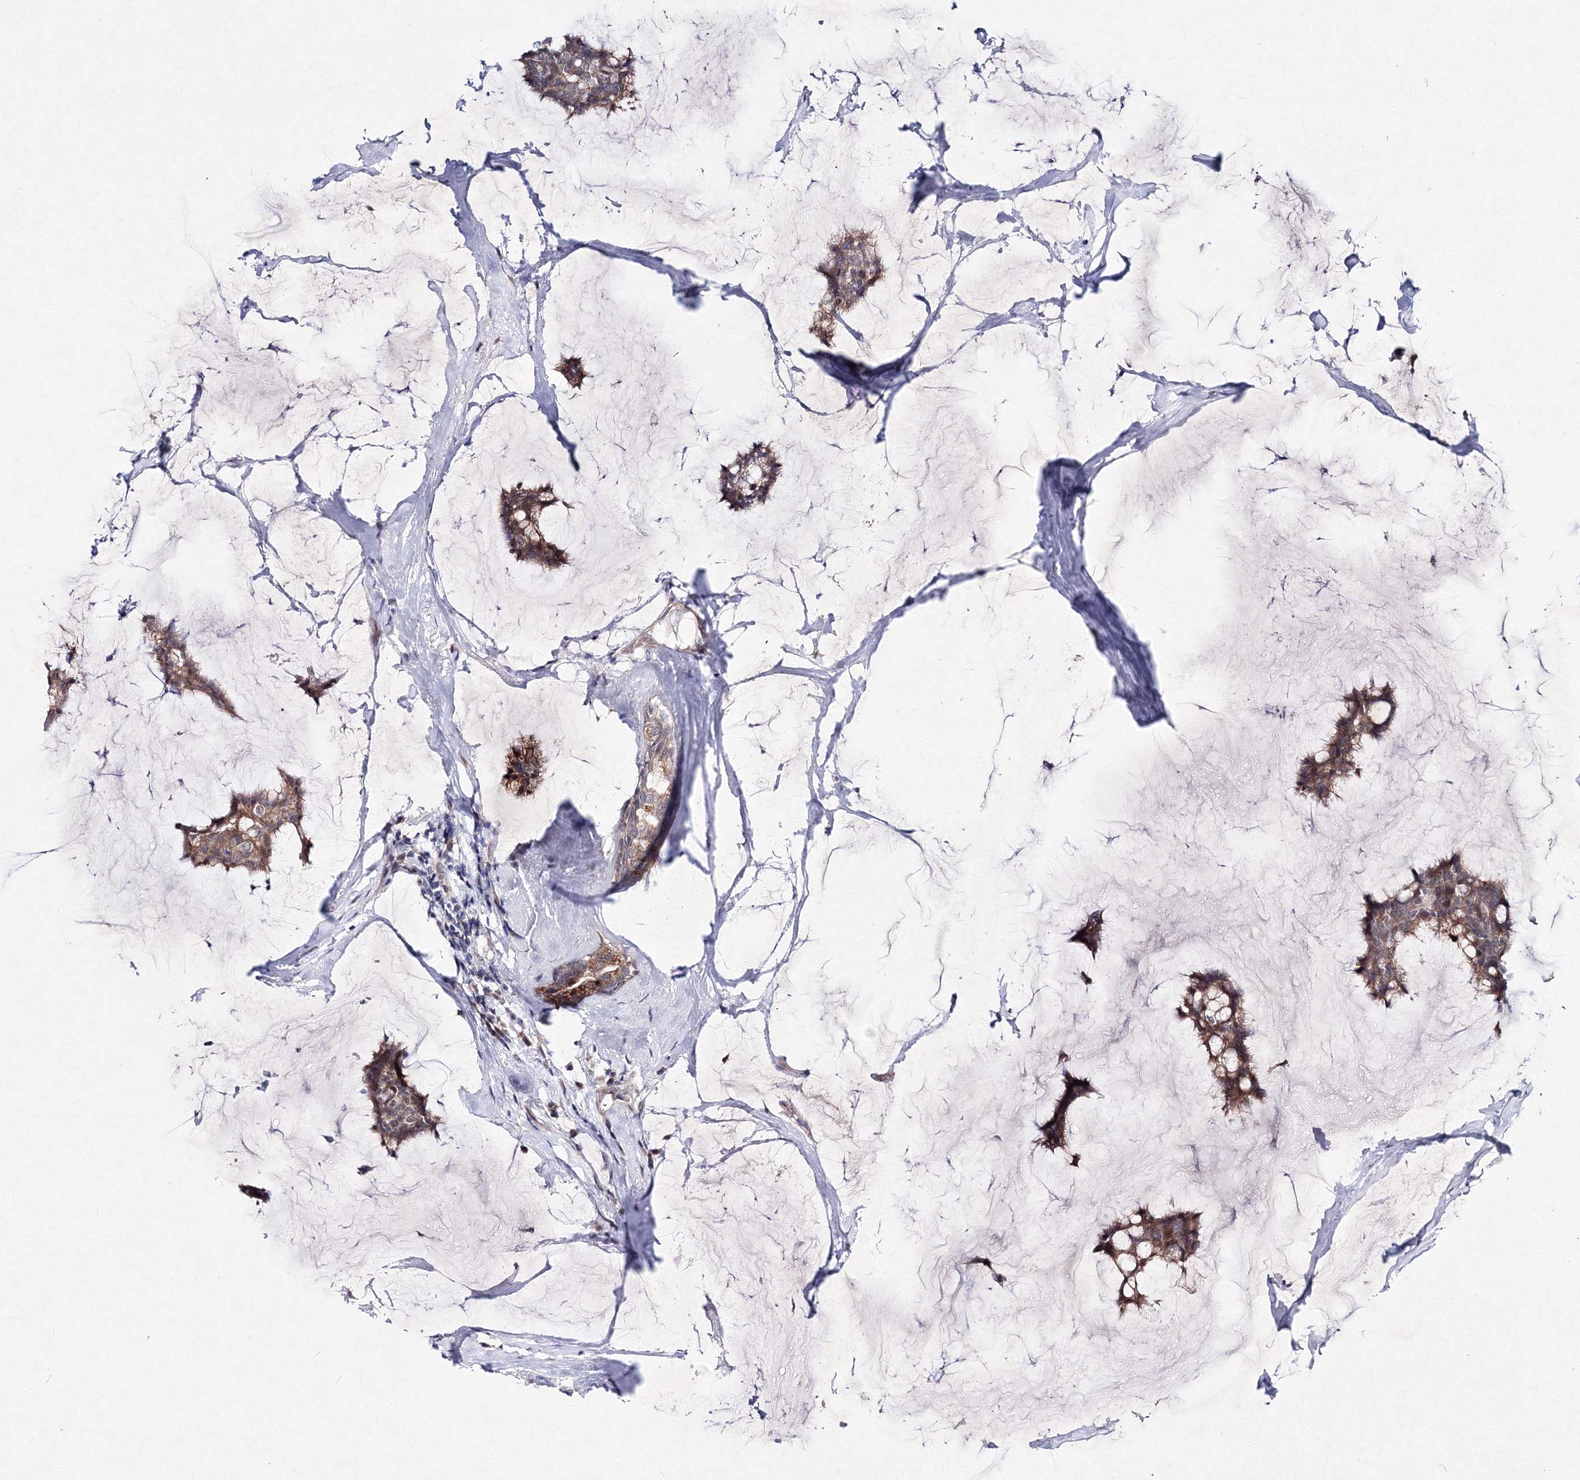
{"staining": {"intensity": "moderate", "quantity": ">75%", "location": "cytoplasmic/membranous"}, "tissue": "breast cancer", "cell_type": "Tumor cells", "image_type": "cancer", "snomed": [{"axis": "morphology", "description": "Duct carcinoma"}, {"axis": "topography", "description": "Breast"}], "caption": "Breast cancer stained with DAB IHC reveals medium levels of moderate cytoplasmic/membranous positivity in about >75% of tumor cells.", "gene": "C11orf52", "patient": {"sex": "female", "age": 93}}